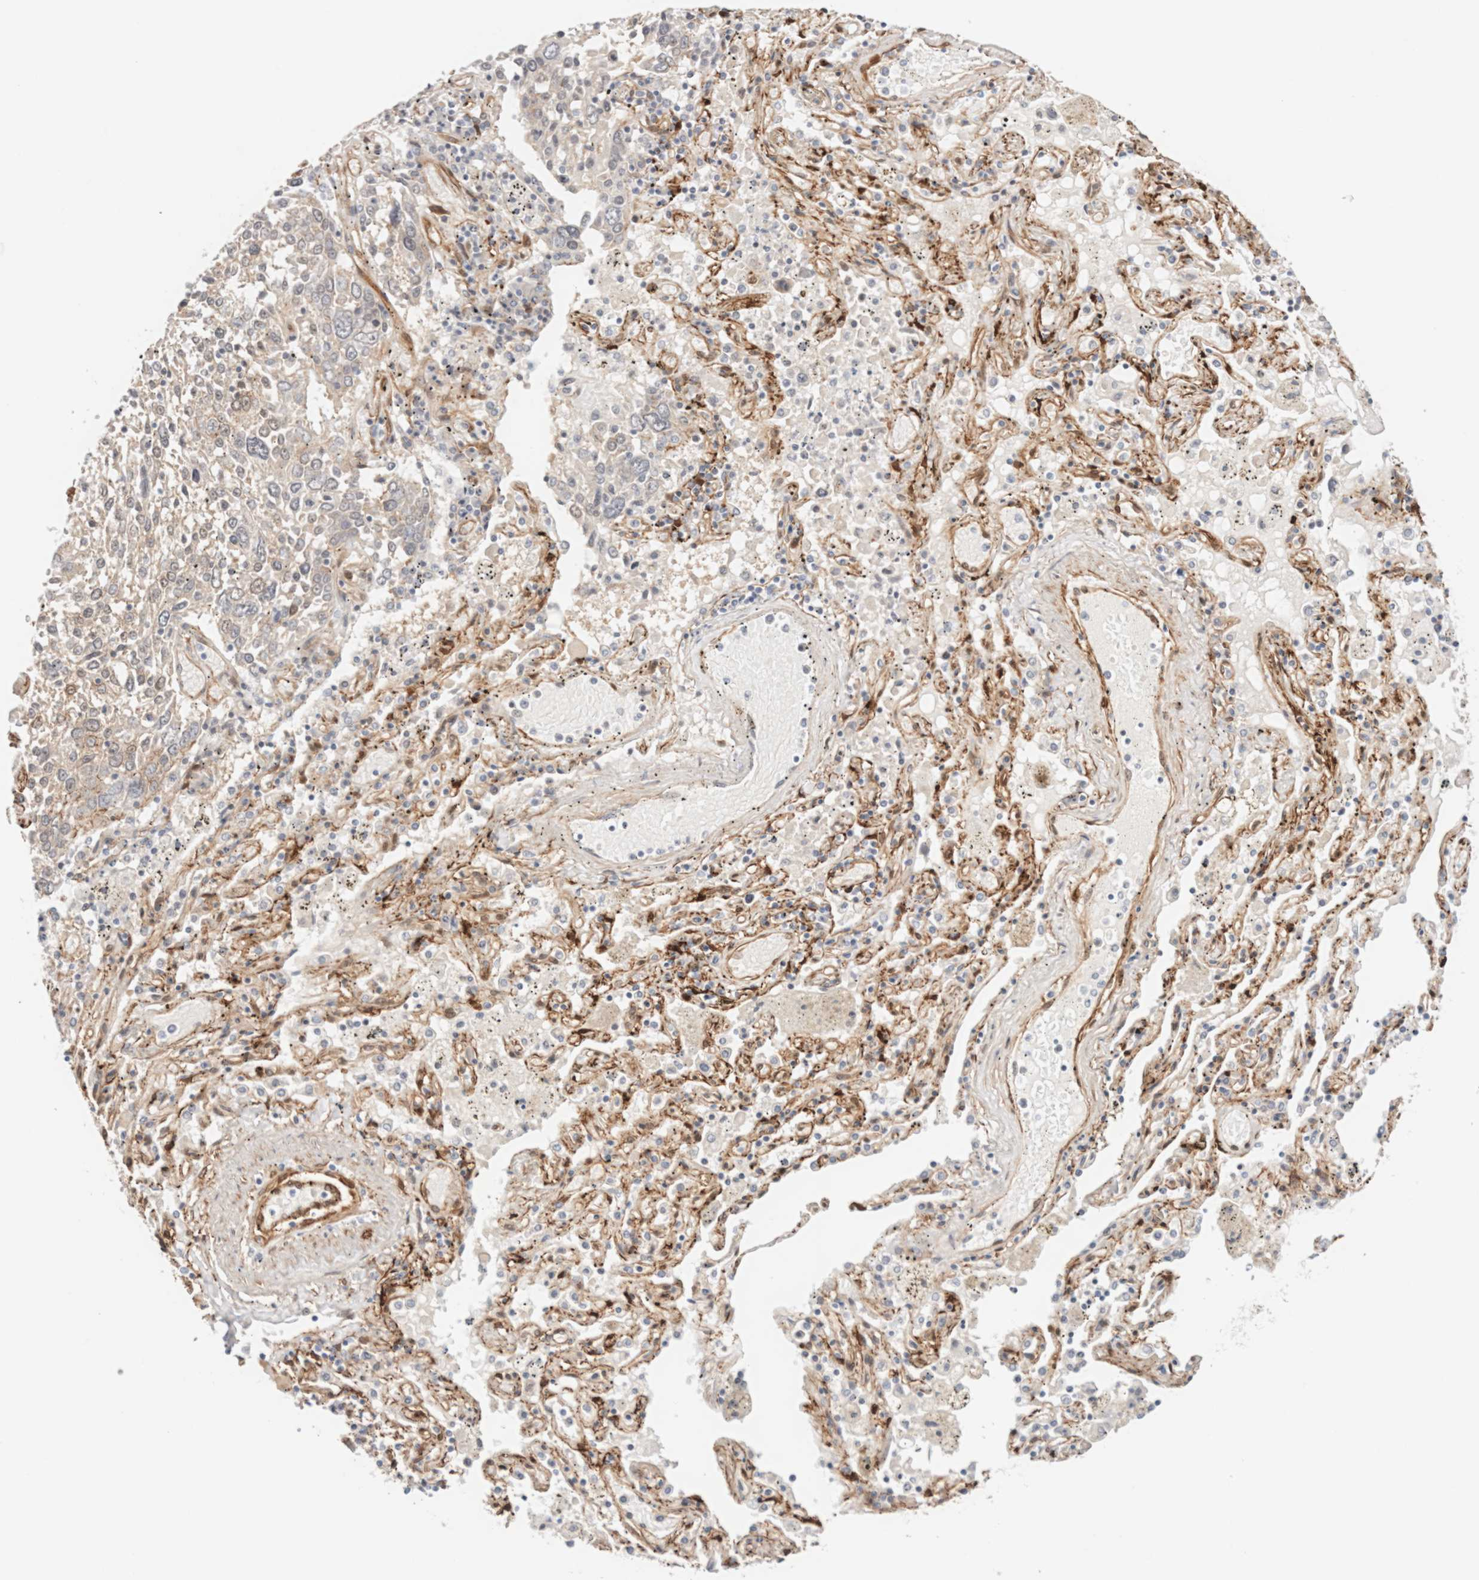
{"staining": {"intensity": "weak", "quantity": "<25%", "location": "cytoplasmic/membranous"}, "tissue": "lung cancer", "cell_type": "Tumor cells", "image_type": "cancer", "snomed": [{"axis": "morphology", "description": "Squamous cell carcinoma, NOS"}, {"axis": "topography", "description": "Lung"}], "caption": "The histopathology image demonstrates no significant expression in tumor cells of lung cancer (squamous cell carcinoma). The staining is performed using DAB brown chromogen with nuclei counter-stained in using hematoxylin.", "gene": "LMCD1", "patient": {"sex": "male", "age": 65}}